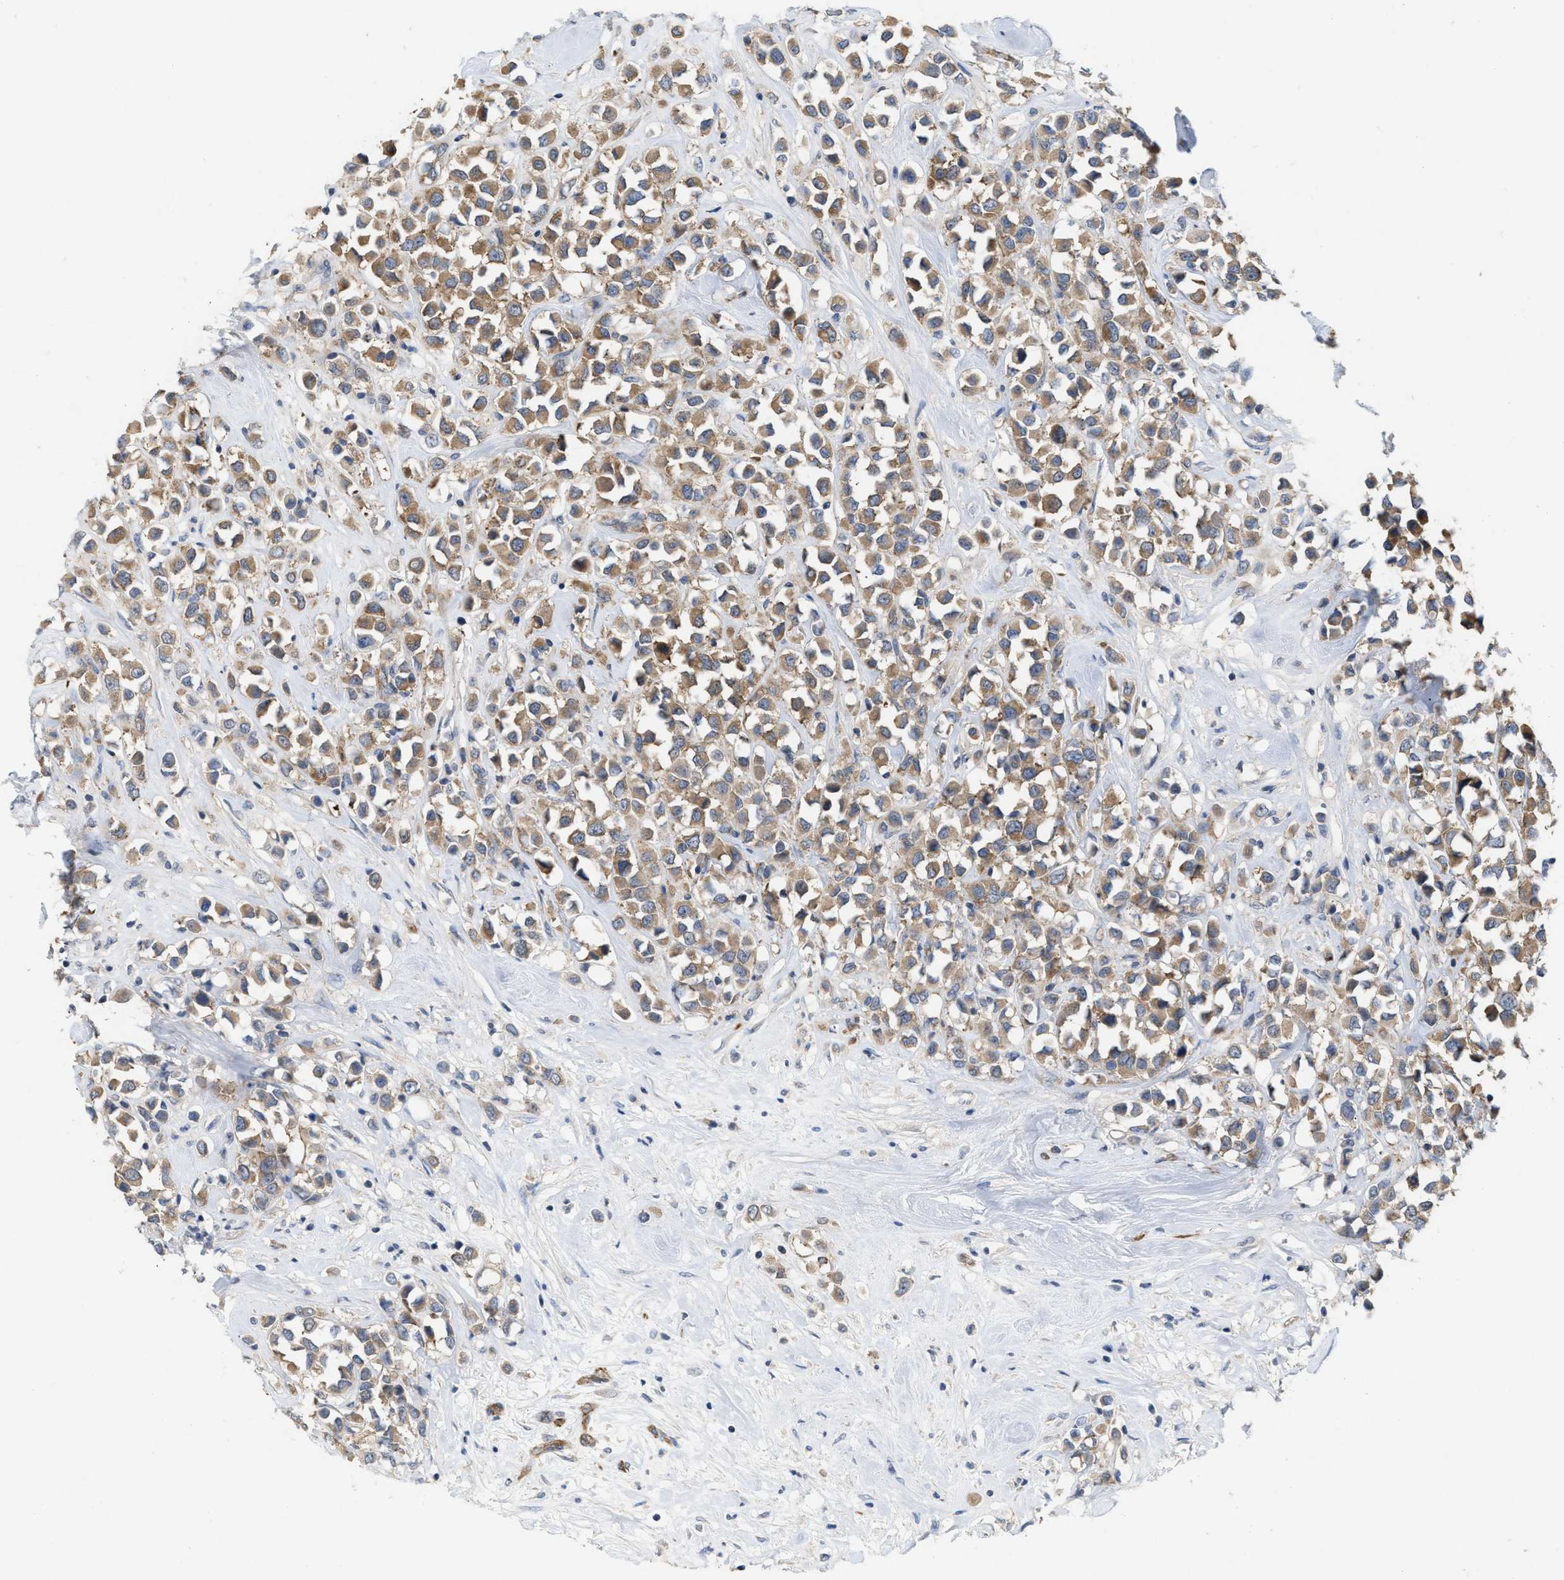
{"staining": {"intensity": "moderate", "quantity": ">75%", "location": "cytoplasmic/membranous"}, "tissue": "breast cancer", "cell_type": "Tumor cells", "image_type": "cancer", "snomed": [{"axis": "morphology", "description": "Duct carcinoma"}, {"axis": "topography", "description": "Breast"}], "caption": "About >75% of tumor cells in human invasive ductal carcinoma (breast) show moderate cytoplasmic/membranous protein expression as visualized by brown immunohistochemical staining.", "gene": "UBAP2", "patient": {"sex": "female", "age": 61}}